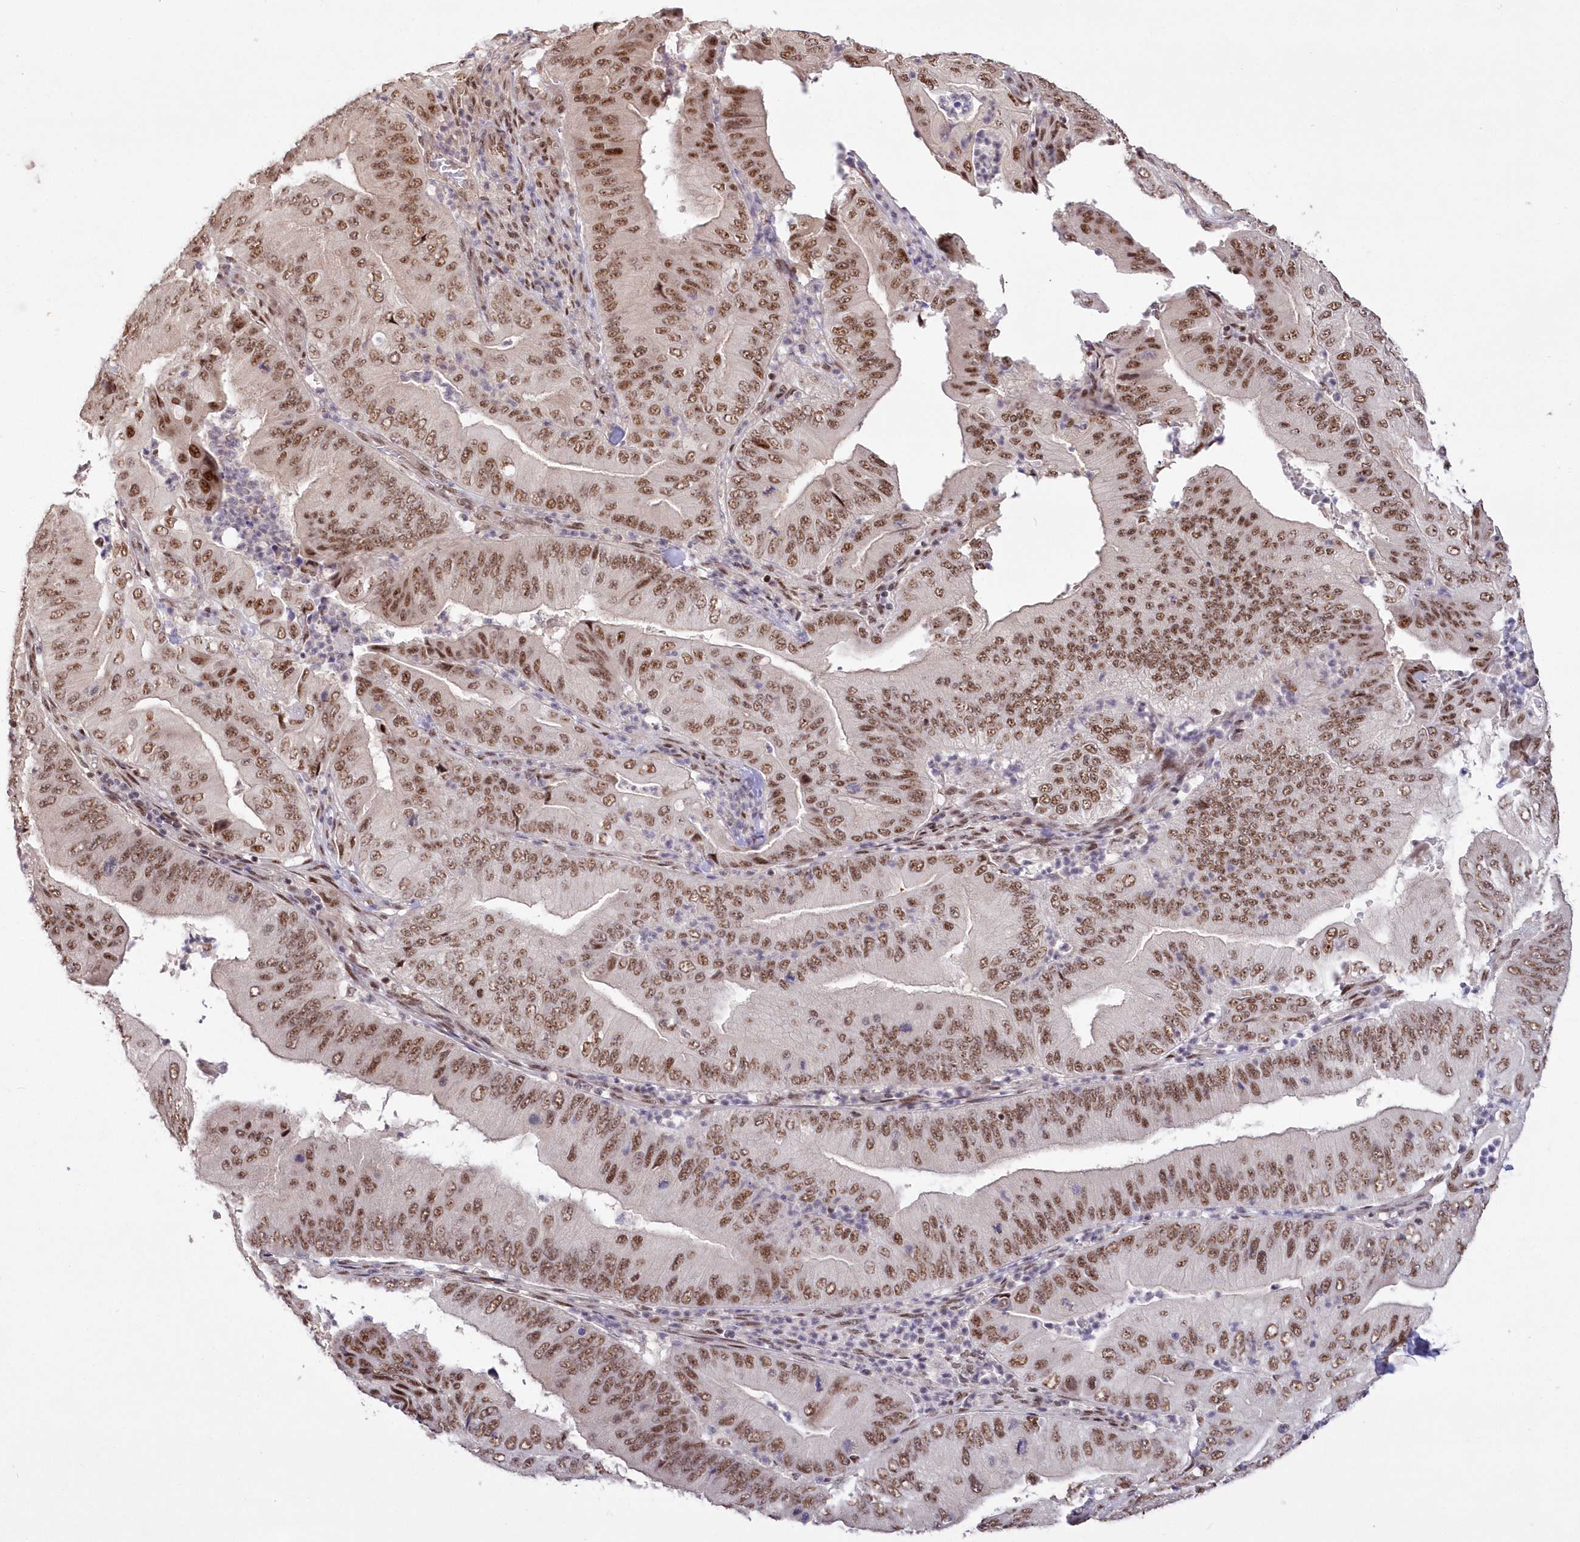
{"staining": {"intensity": "moderate", "quantity": ">75%", "location": "nuclear"}, "tissue": "pancreatic cancer", "cell_type": "Tumor cells", "image_type": "cancer", "snomed": [{"axis": "morphology", "description": "Adenocarcinoma, NOS"}, {"axis": "topography", "description": "Pancreas"}], "caption": "Moderate nuclear staining for a protein is identified in approximately >75% of tumor cells of pancreatic adenocarcinoma using immunohistochemistry (IHC).", "gene": "WBP1L", "patient": {"sex": "female", "age": 77}}